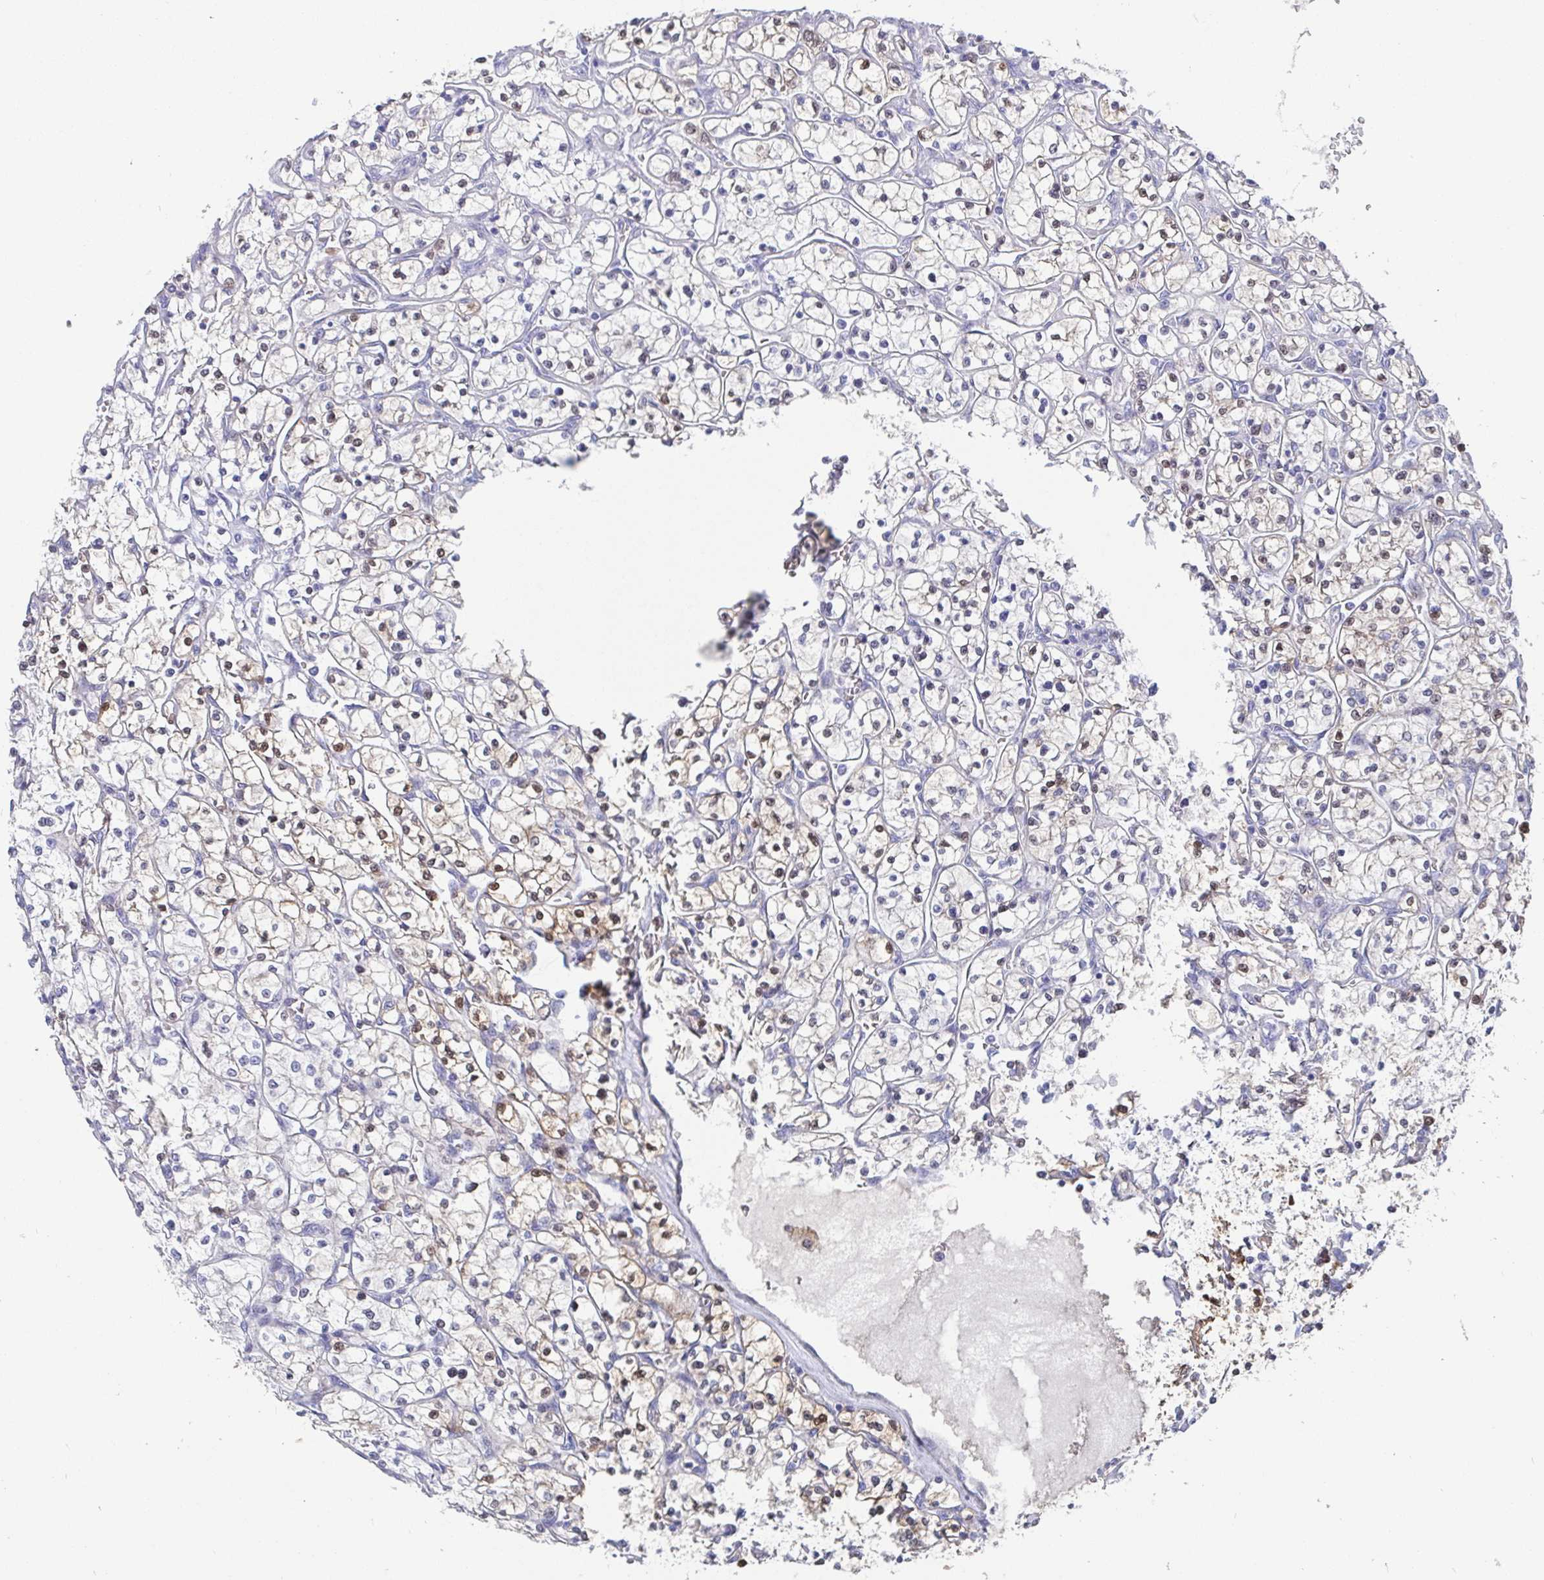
{"staining": {"intensity": "moderate", "quantity": "<25%", "location": "cytoplasmic/membranous,nuclear"}, "tissue": "renal cancer", "cell_type": "Tumor cells", "image_type": "cancer", "snomed": [{"axis": "morphology", "description": "Adenocarcinoma, NOS"}, {"axis": "topography", "description": "Kidney"}], "caption": "Renal cancer (adenocarcinoma) stained for a protein displays moderate cytoplasmic/membranous and nuclear positivity in tumor cells. (DAB = brown stain, brightfield microscopy at high magnification).", "gene": "SCGN", "patient": {"sex": "female", "age": 64}}